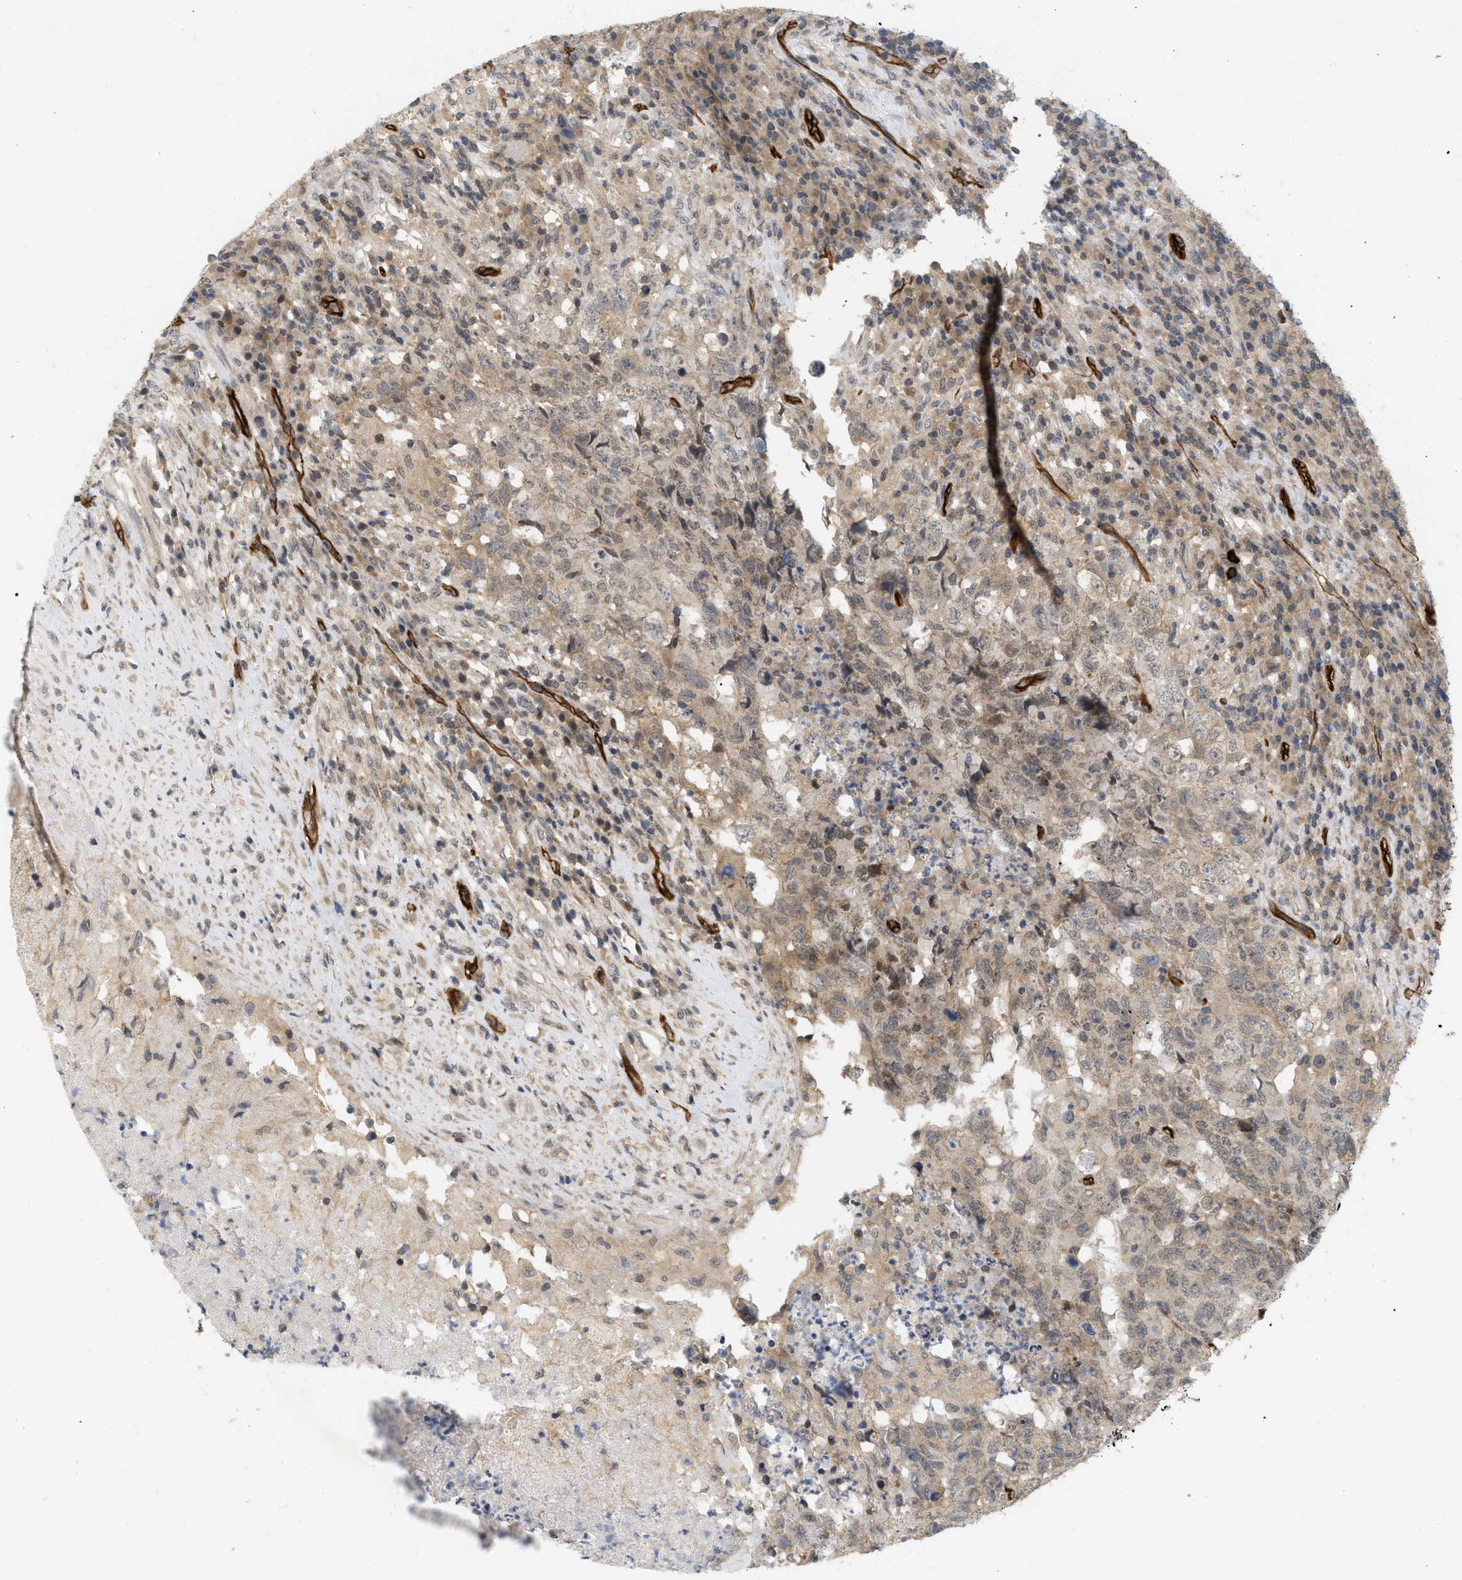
{"staining": {"intensity": "moderate", "quantity": ">75%", "location": "cytoplasmic/membranous"}, "tissue": "testis cancer", "cell_type": "Tumor cells", "image_type": "cancer", "snomed": [{"axis": "morphology", "description": "Necrosis, NOS"}, {"axis": "morphology", "description": "Carcinoma, Embryonal, NOS"}, {"axis": "topography", "description": "Testis"}], "caption": "Moderate cytoplasmic/membranous staining for a protein is identified in about >75% of tumor cells of testis cancer using immunohistochemistry.", "gene": "PALMD", "patient": {"sex": "male", "age": 19}}